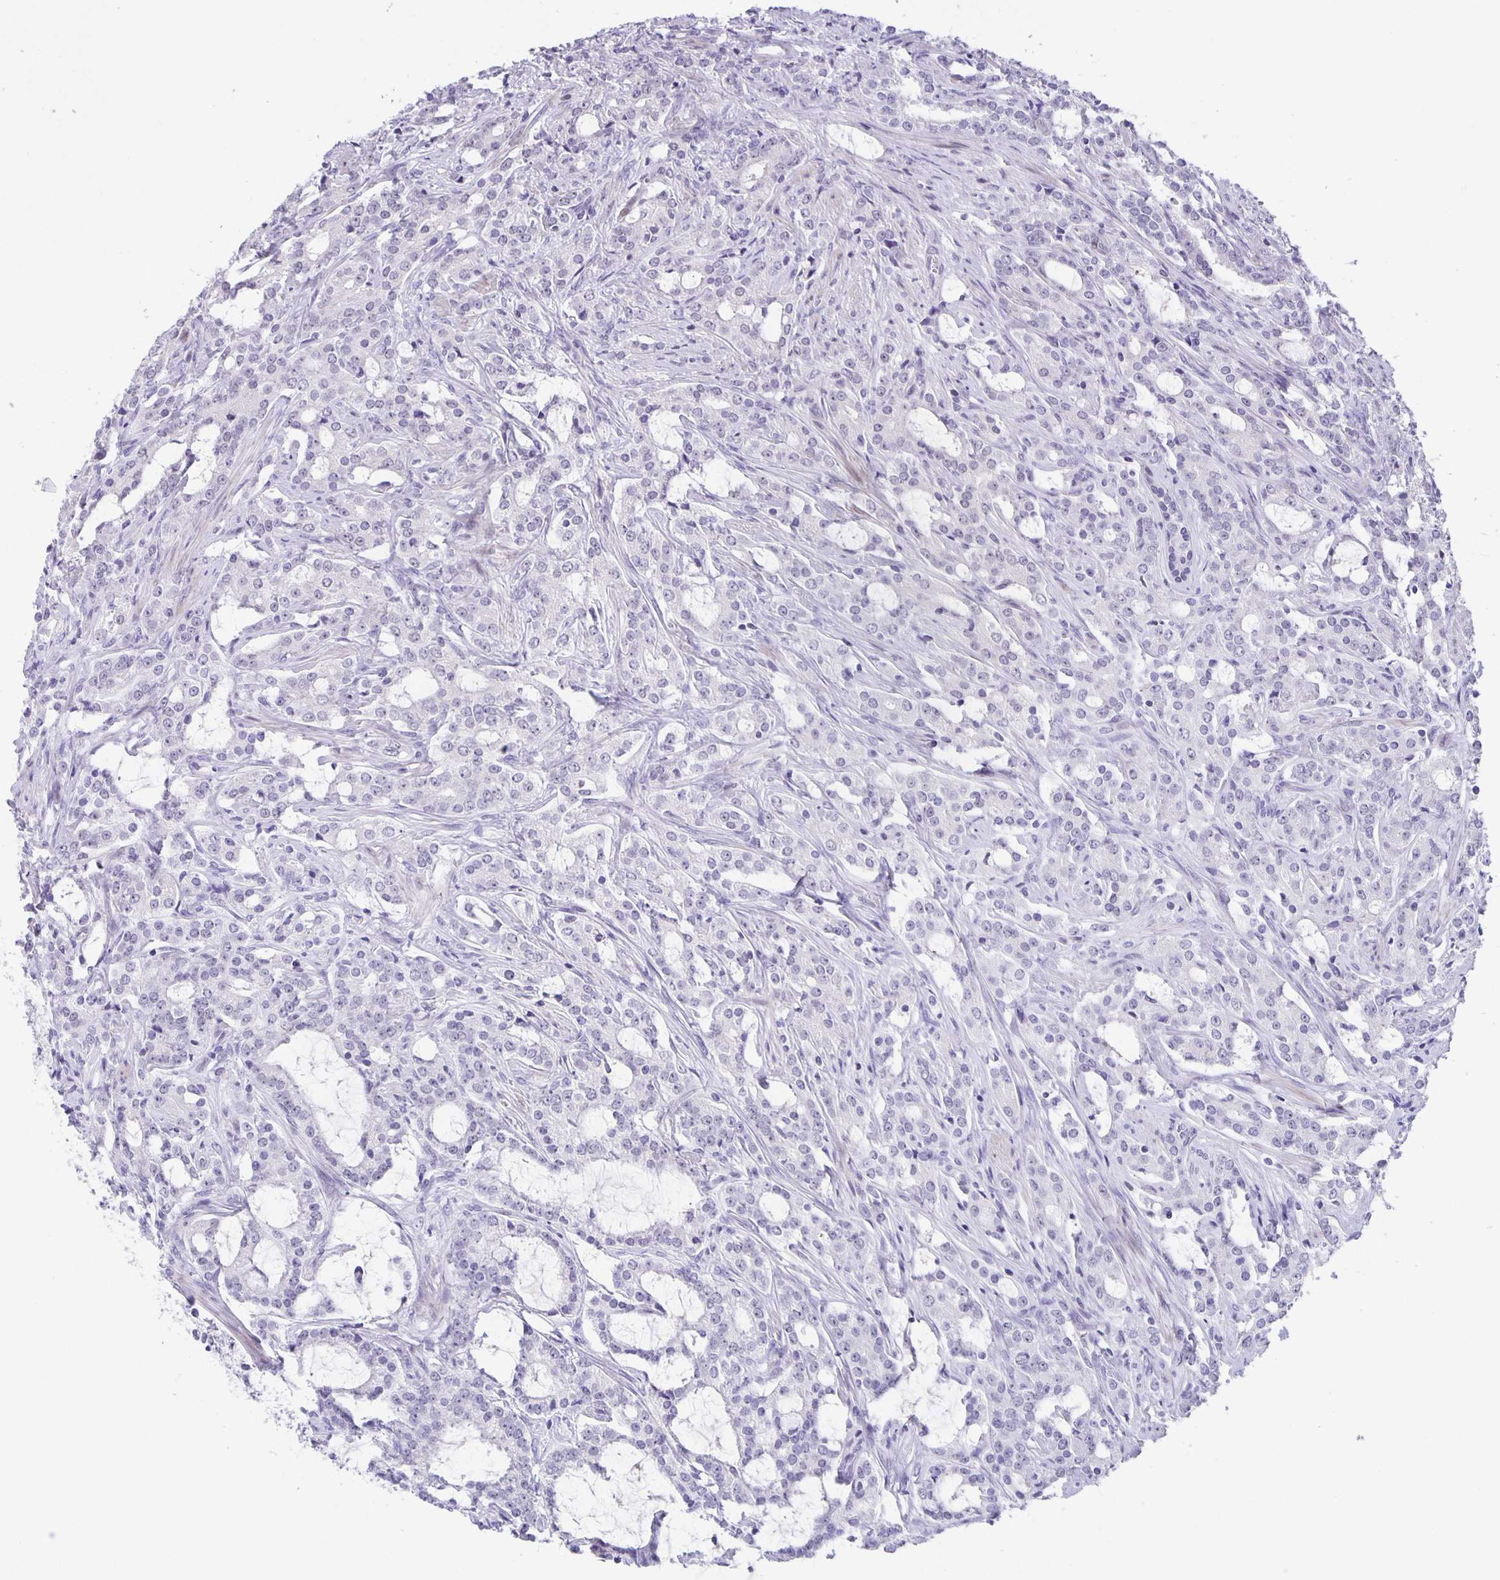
{"staining": {"intensity": "negative", "quantity": "none", "location": "none"}, "tissue": "prostate cancer", "cell_type": "Tumor cells", "image_type": "cancer", "snomed": [{"axis": "morphology", "description": "Adenocarcinoma, Medium grade"}, {"axis": "topography", "description": "Prostate"}], "caption": "A high-resolution histopathology image shows IHC staining of adenocarcinoma (medium-grade) (prostate), which shows no significant expression in tumor cells. (Brightfield microscopy of DAB (3,3'-diaminobenzidine) IHC at high magnification).", "gene": "PHRF1", "patient": {"sex": "male", "age": 57}}